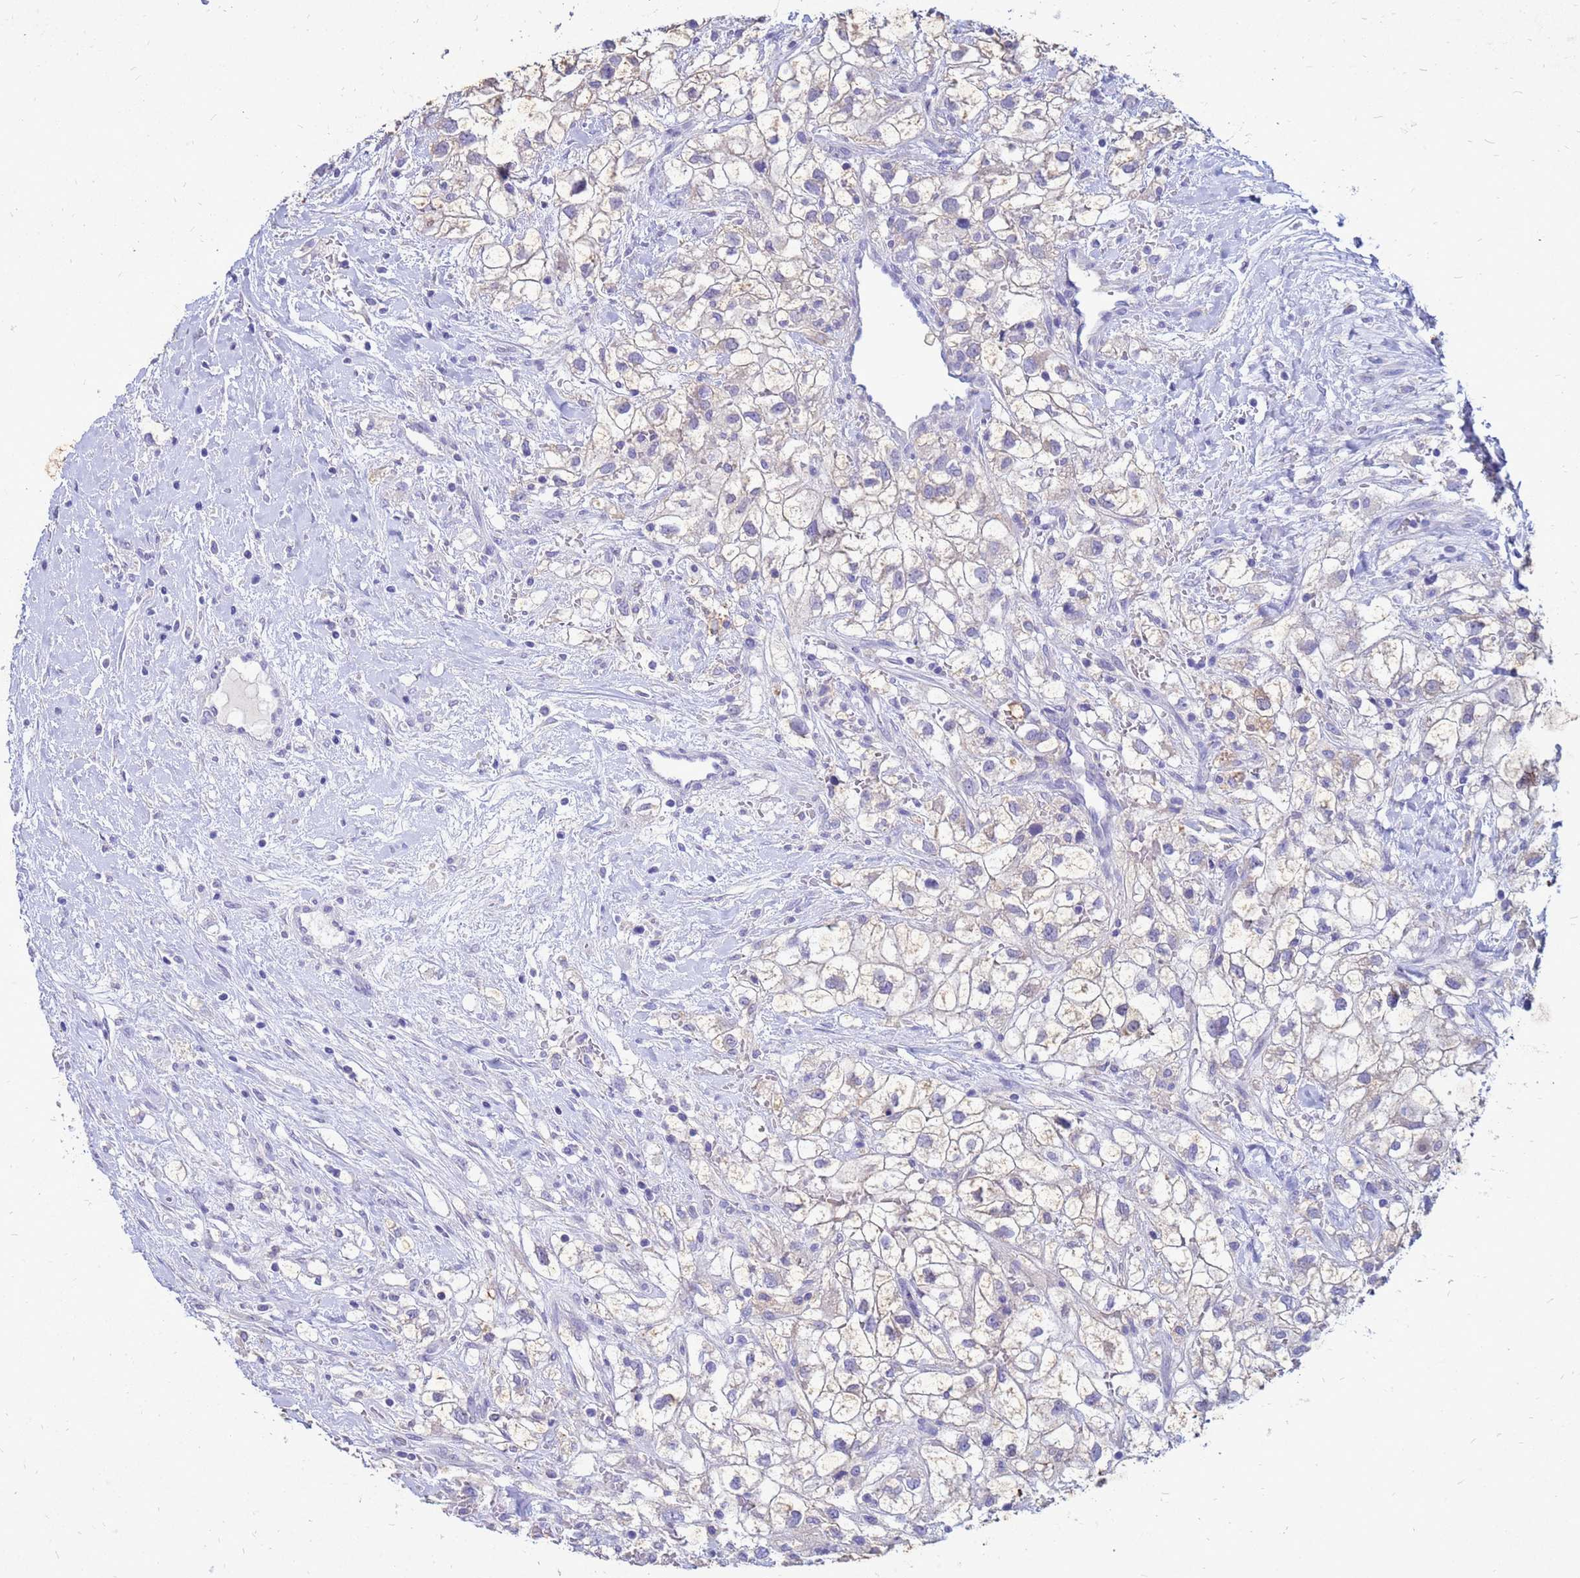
{"staining": {"intensity": "negative", "quantity": "none", "location": "none"}, "tissue": "renal cancer", "cell_type": "Tumor cells", "image_type": "cancer", "snomed": [{"axis": "morphology", "description": "Adenocarcinoma, NOS"}, {"axis": "topography", "description": "Kidney"}], "caption": "This is a photomicrograph of IHC staining of adenocarcinoma (renal), which shows no expression in tumor cells.", "gene": "AKR1C1", "patient": {"sex": "male", "age": 59}}